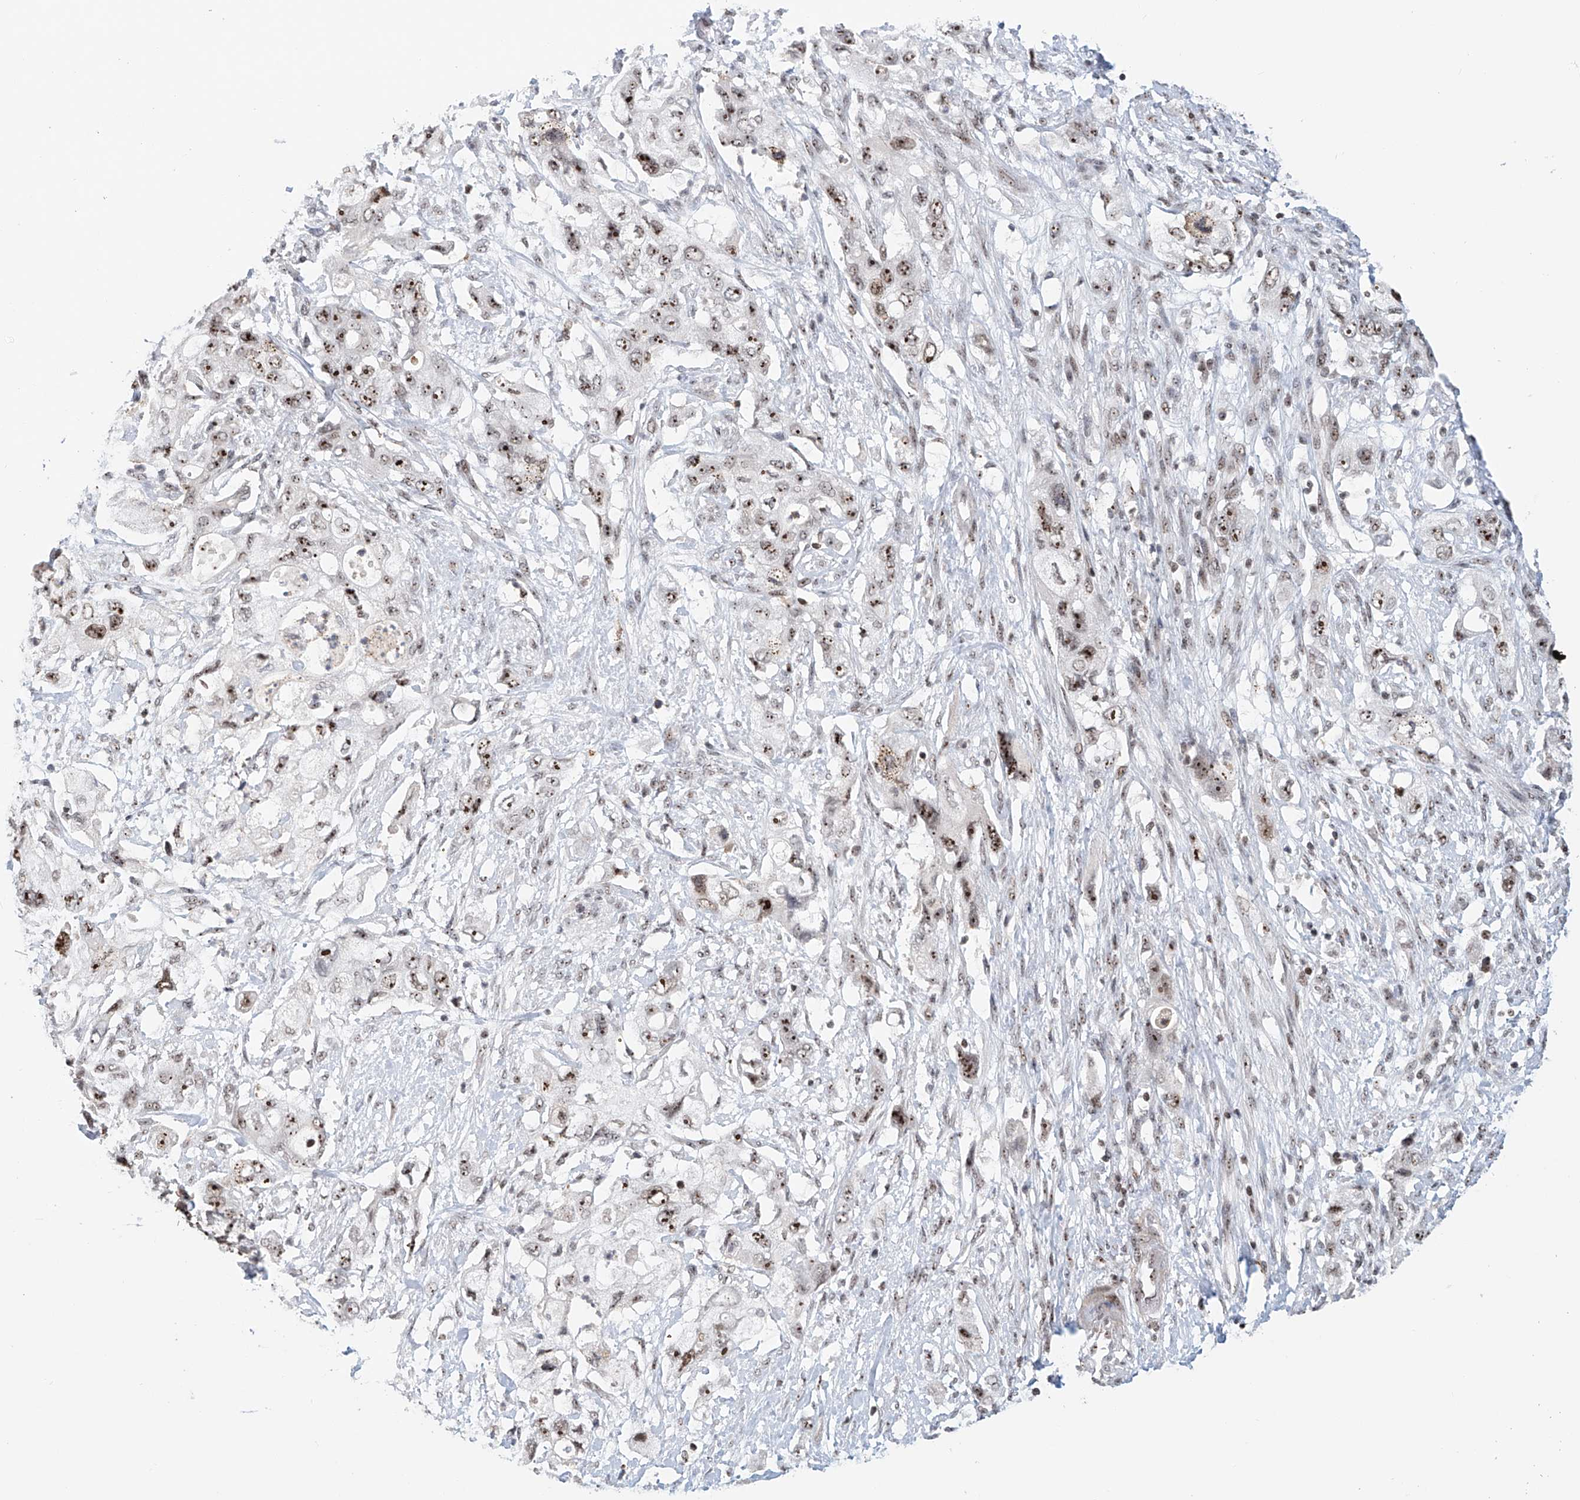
{"staining": {"intensity": "moderate", "quantity": "25%-75%", "location": "nuclear"}, "tissue": "pancreatic cancer", "cell_type": "Tumor cells", "image_type": "cancer", "snomed": [{"axis": "morphology", "description": "Adenocarcinoma, NOS"}, {"axis": "topography", "description": "Pancreas"}], "caption": "An immunohistochemistry (IHC) photomicrograph of tumor tissue is shown. Protein staining in brown labels moderate nuclear positivity in adenocarcinoma (pancreatic) within tumor cells.", "gene": "PRUNE2", "patient": {"sex": "female", "age": 73}}